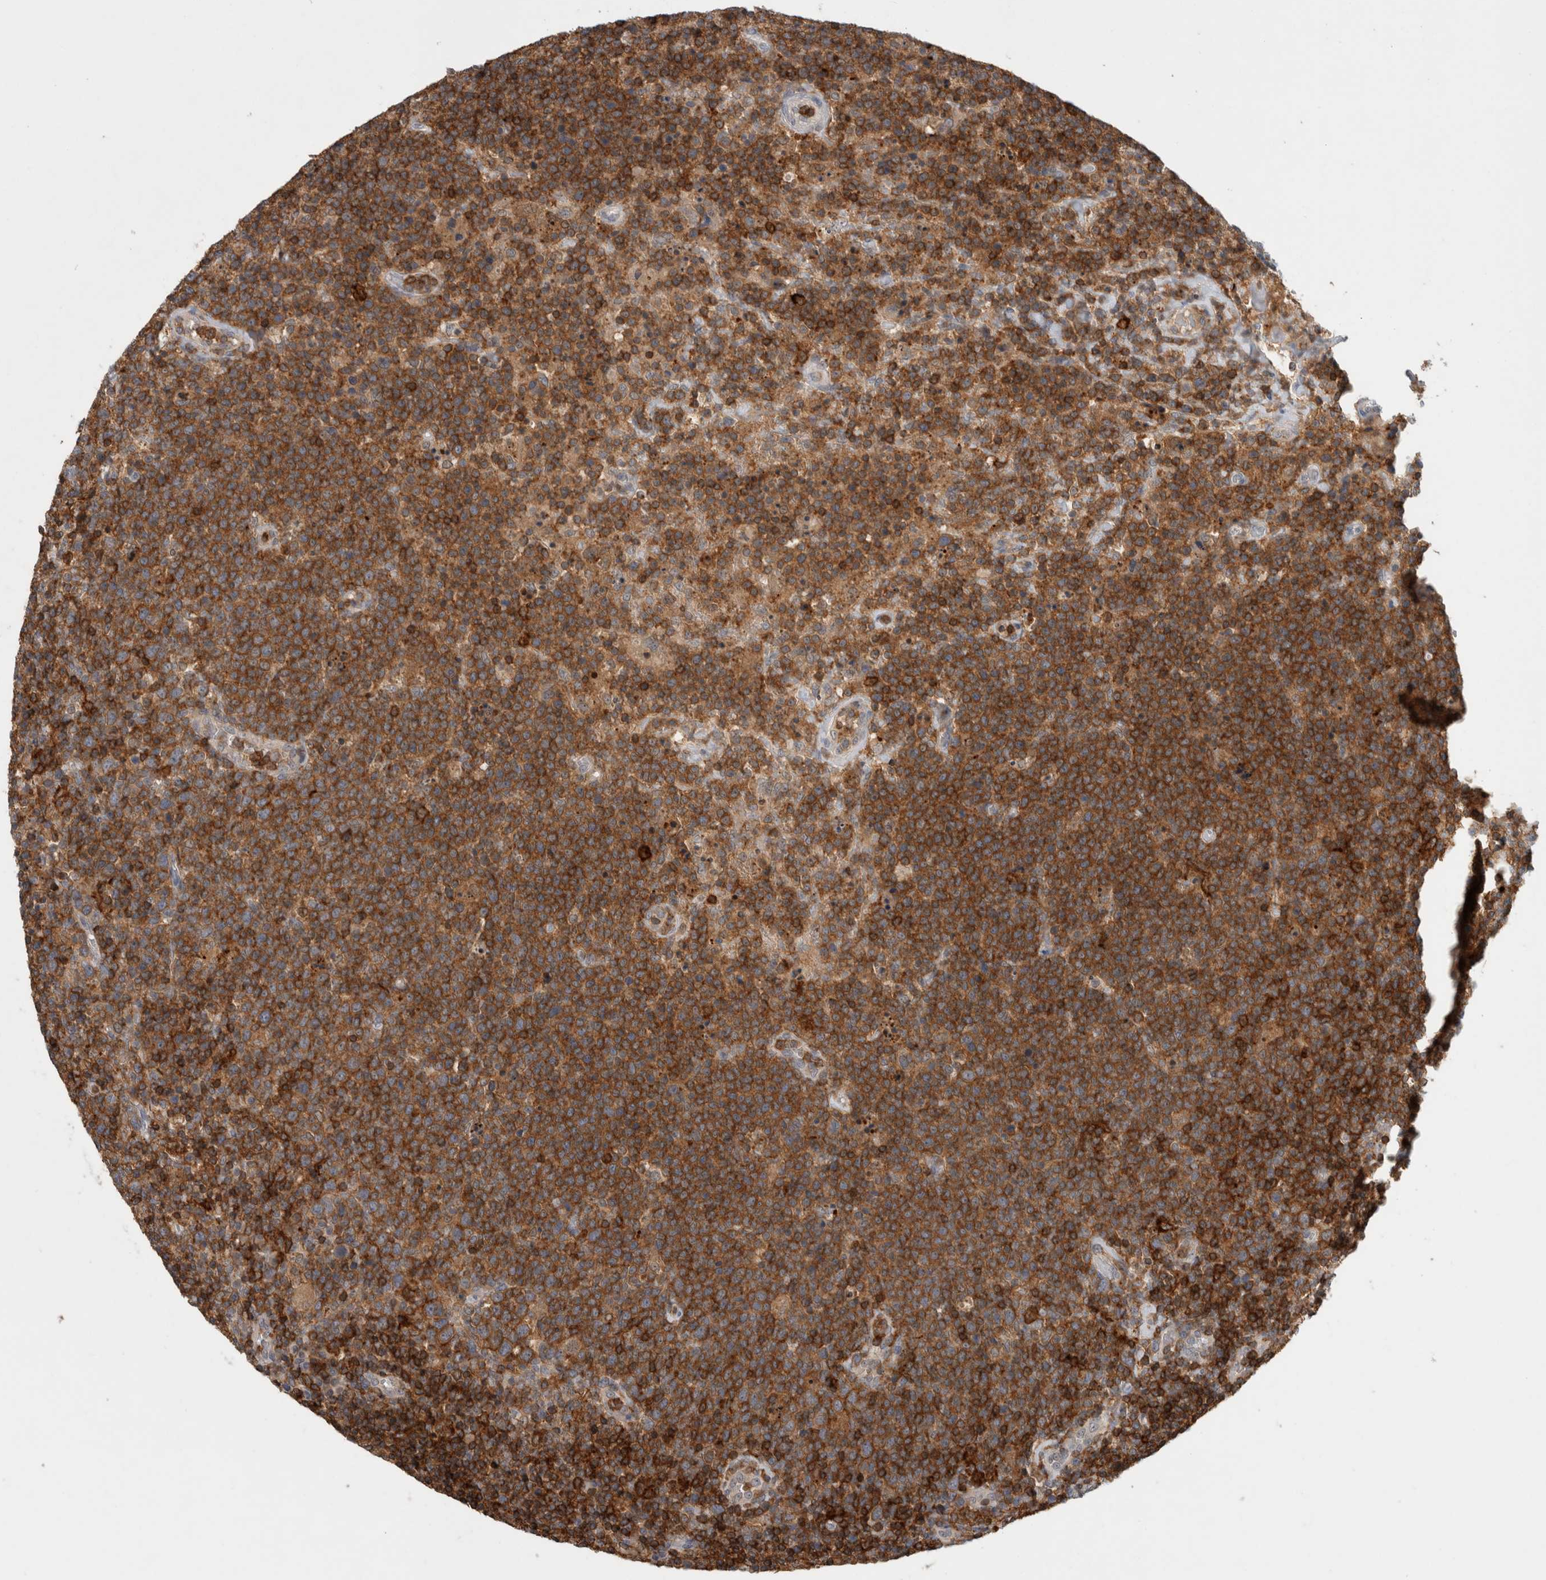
{"staining": {"intensity": "strong", "quantity": ">75%", "location": "cytoplasmic/membranous"}, "tissue": "lymphoma", "cell_type": "Tumor cells", "image_type": "cancer", "snomed": [{"axis": "morphology", "description": "Malignant lymphoma, non-Hodgkin's type, High grade"}, {"axis": "topography", "description": "Lymph node"}], "caption": "Protein expression analysis of high-grade malignant lymphoma, non-Hodgkin's type shows strong cytoplasmic/membranous staining in approximately >75% of tumor cells.", "gene": "GFRA2", "patient": {"sex": "male", "age": 61}}